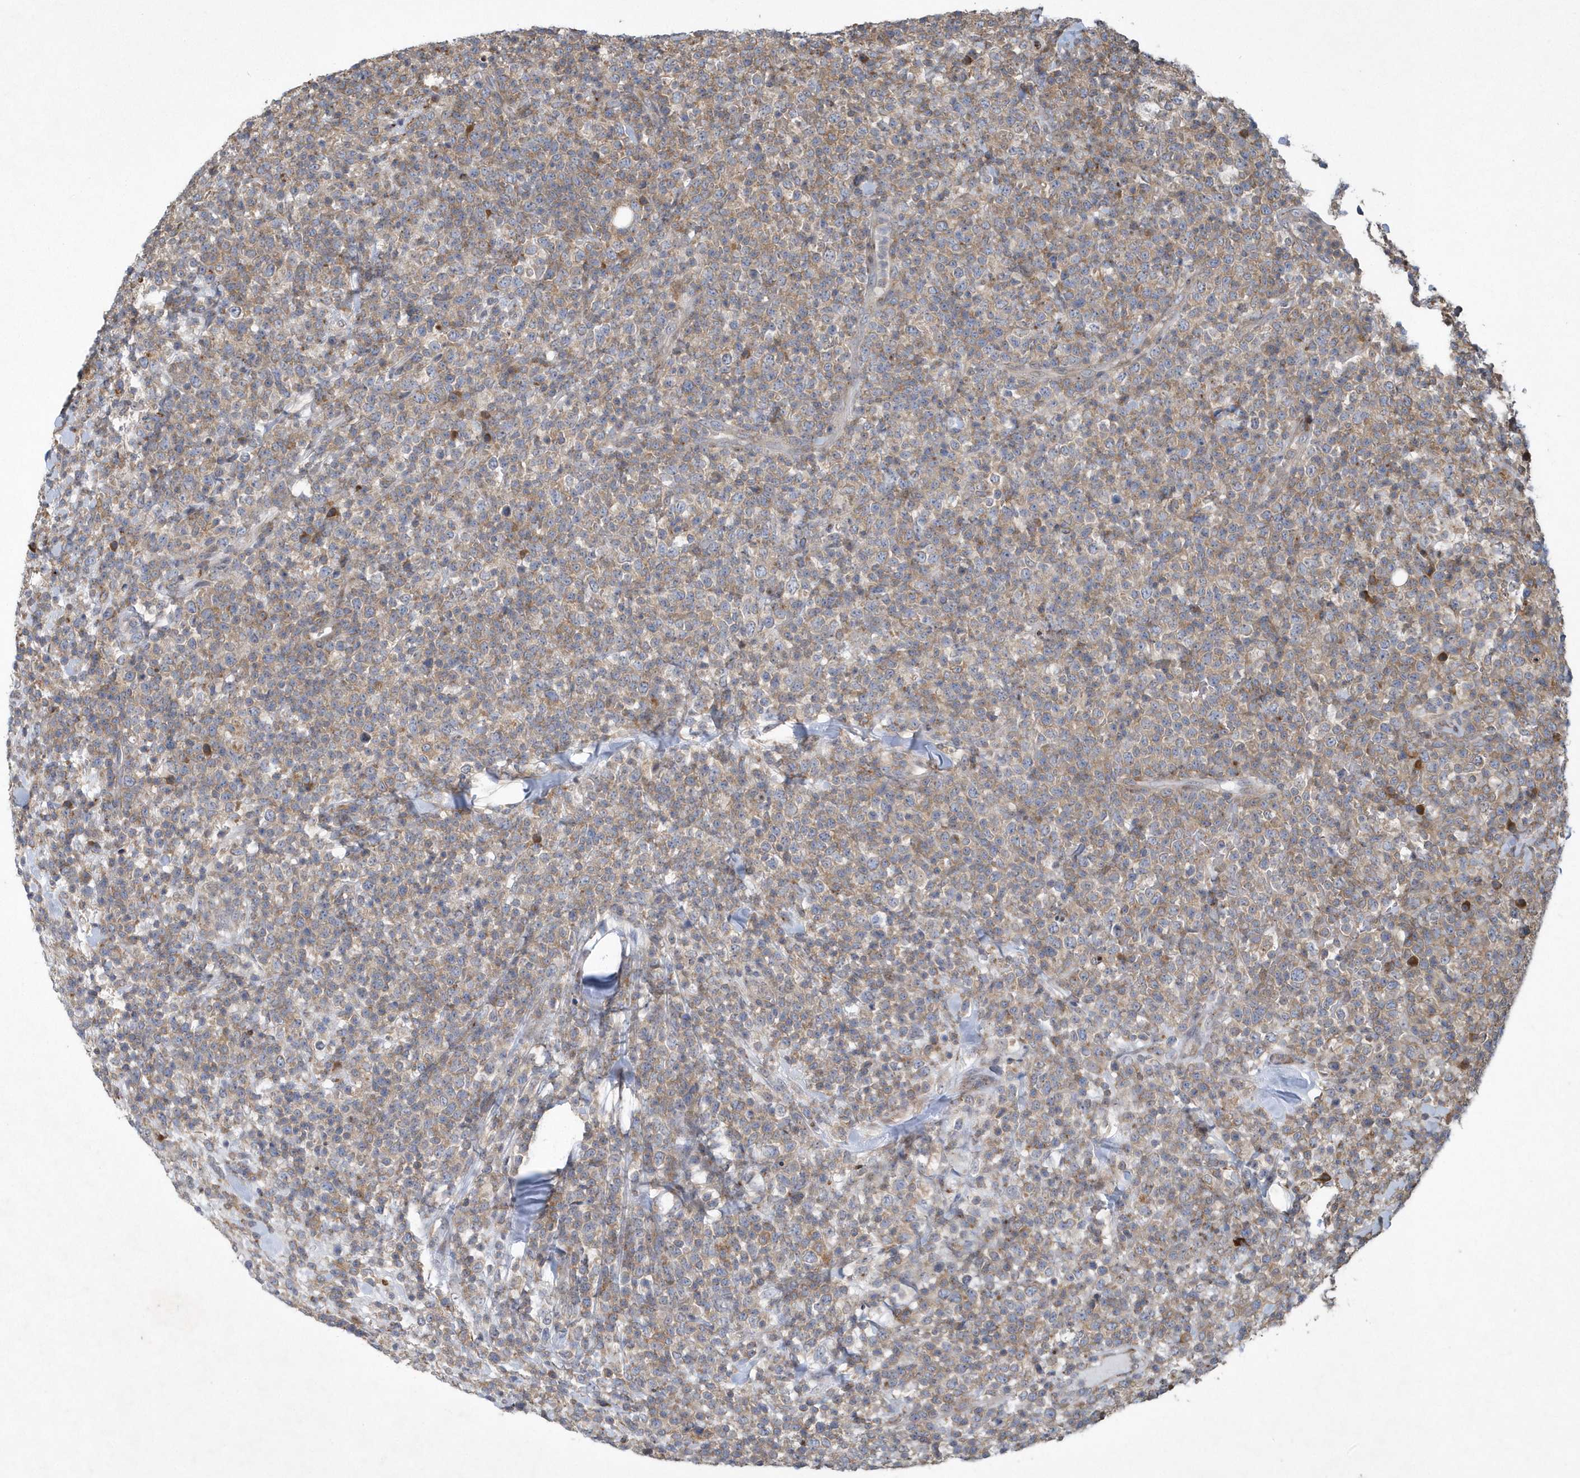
{"staining": {"intensity": "weak", "quantity": ">75%", "location": "cytoplasmic/membranous"}, "tissue": "lymphoma", "cell_type": "Tumor cells", "image_type": "cancer", "snomed": [{"axis": "morphology", "description": "Malignant lymphoma, non-Hodgkin's type, High grade"}, {"axis": "topography", "description": "Colon"}], "caption": "A brown stain highlights weak cytoplasmic/membranous positivity of a protein in lymphoma tumor cells. (DAB IHC, brown staining for protein, blue staining for nuclei).", "gene": "N4BP2", "patient": {"sex": "female", "age": 53}}